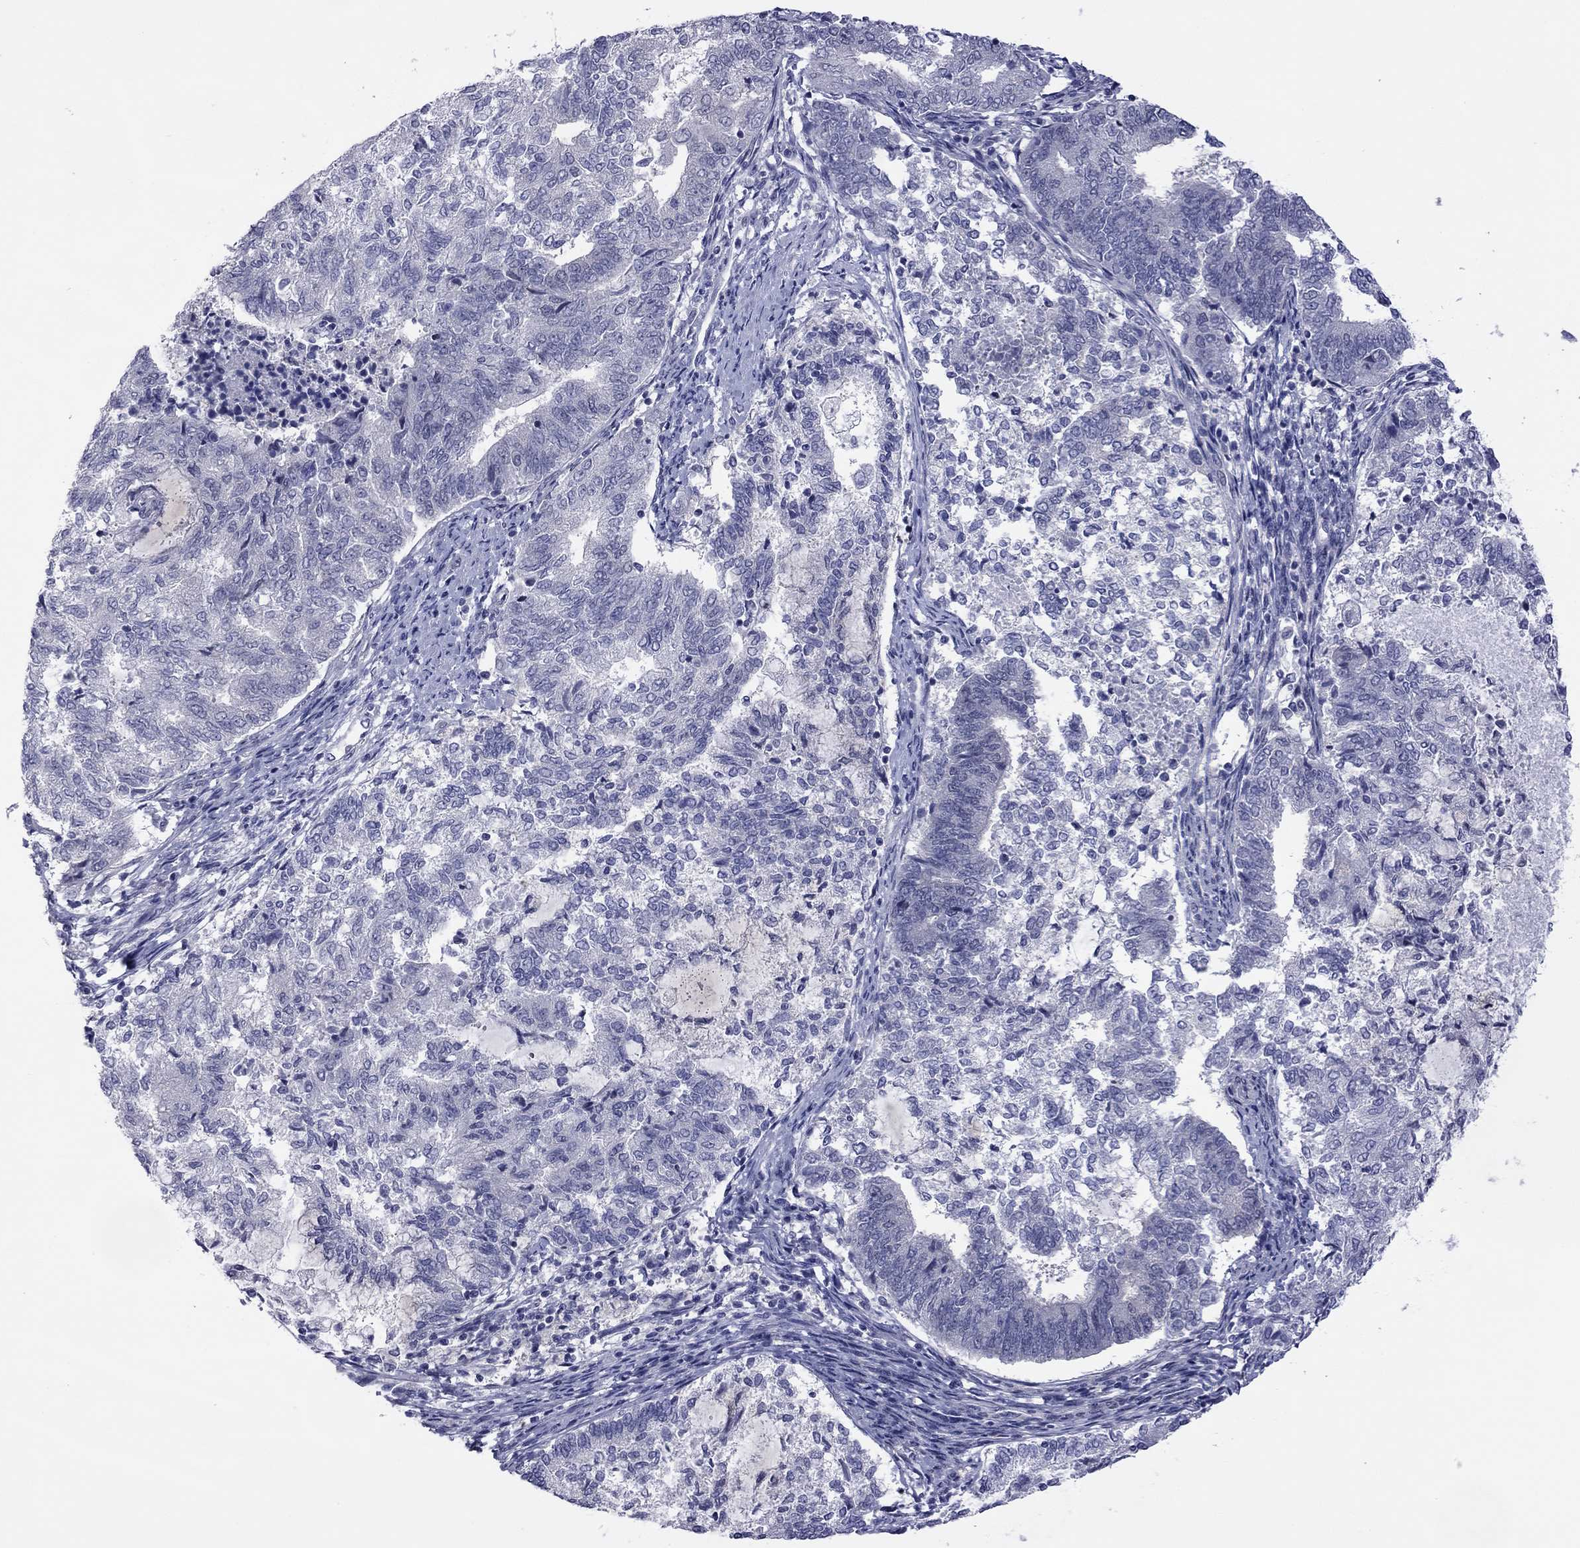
{"staining": {"intensity": "negative", "quantity": "none", "location": "none"}, "tissue": "endometrial cancer", "cell_type": "Tumor cells", "image_type": "cancer", "snomed": [{"axis": "morphology", "description": "Adenocarcinoma, NOS"}, {"axis": "topography", "description": "Endometrium"}], "caption": "Endometrial cancer stained for a protein using immunohistochemistry exhibits no positivity tumor cells.", "gene": "POU5F2", "patient": {"sex": "female", "age": 65}}